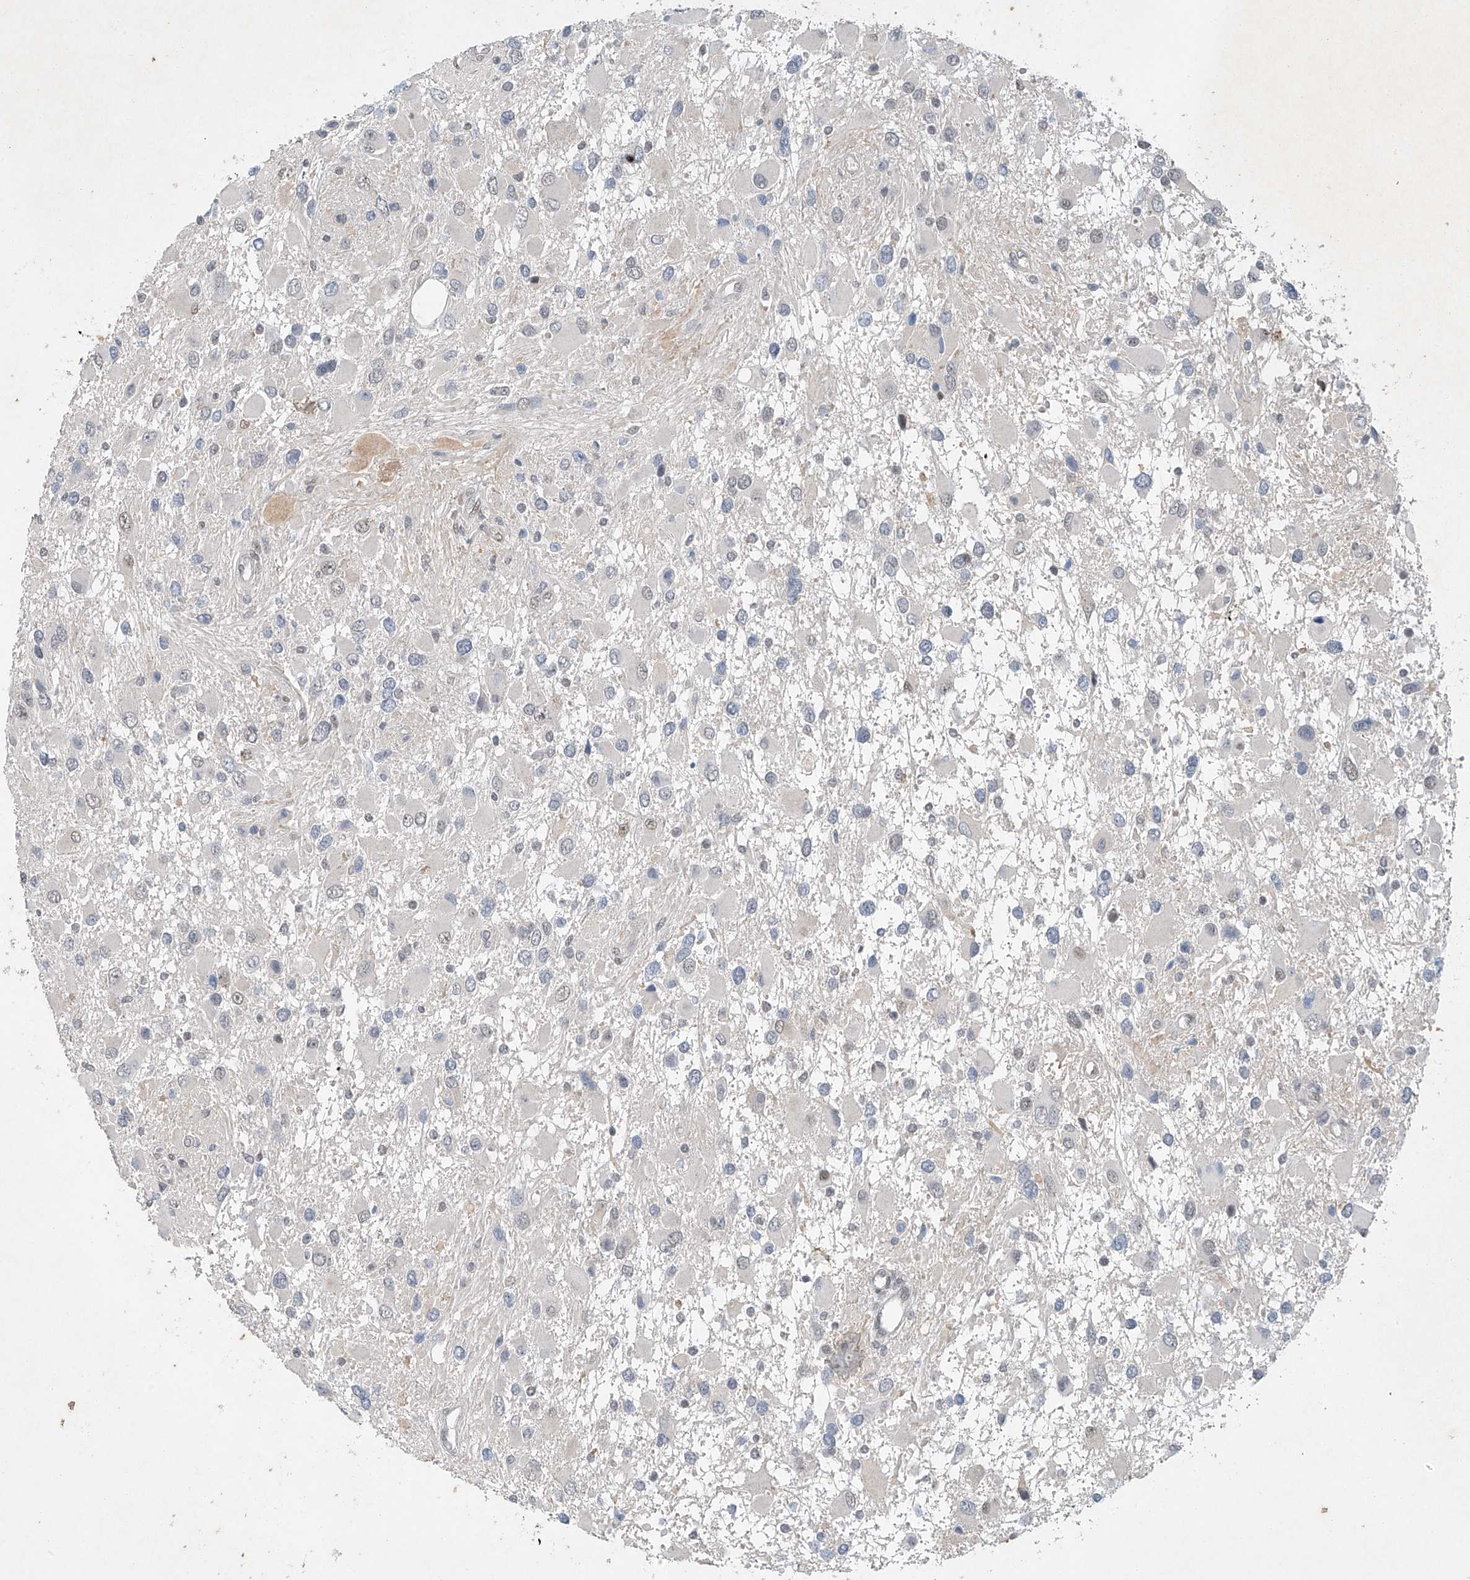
{"staining": {"intensity": "weak", "quantity": "<25%", "location": "nuclear"}, "tissue": "glioma", "cell_type": "Tumor cells", "image_type": "cancer", "snomed": [{"axis": "morphology", "description": "Glioma, malignant, High grade"}, {"axis": "topography", "description": "Brain"}], "caption": "The histopathology image demonstrates no significant positivity in tumor cells of malignant glioma (high-grade). Nuclei are stained in blue.", "gene": "TAF8", "patient": {"sex": "male", "age": 53}}